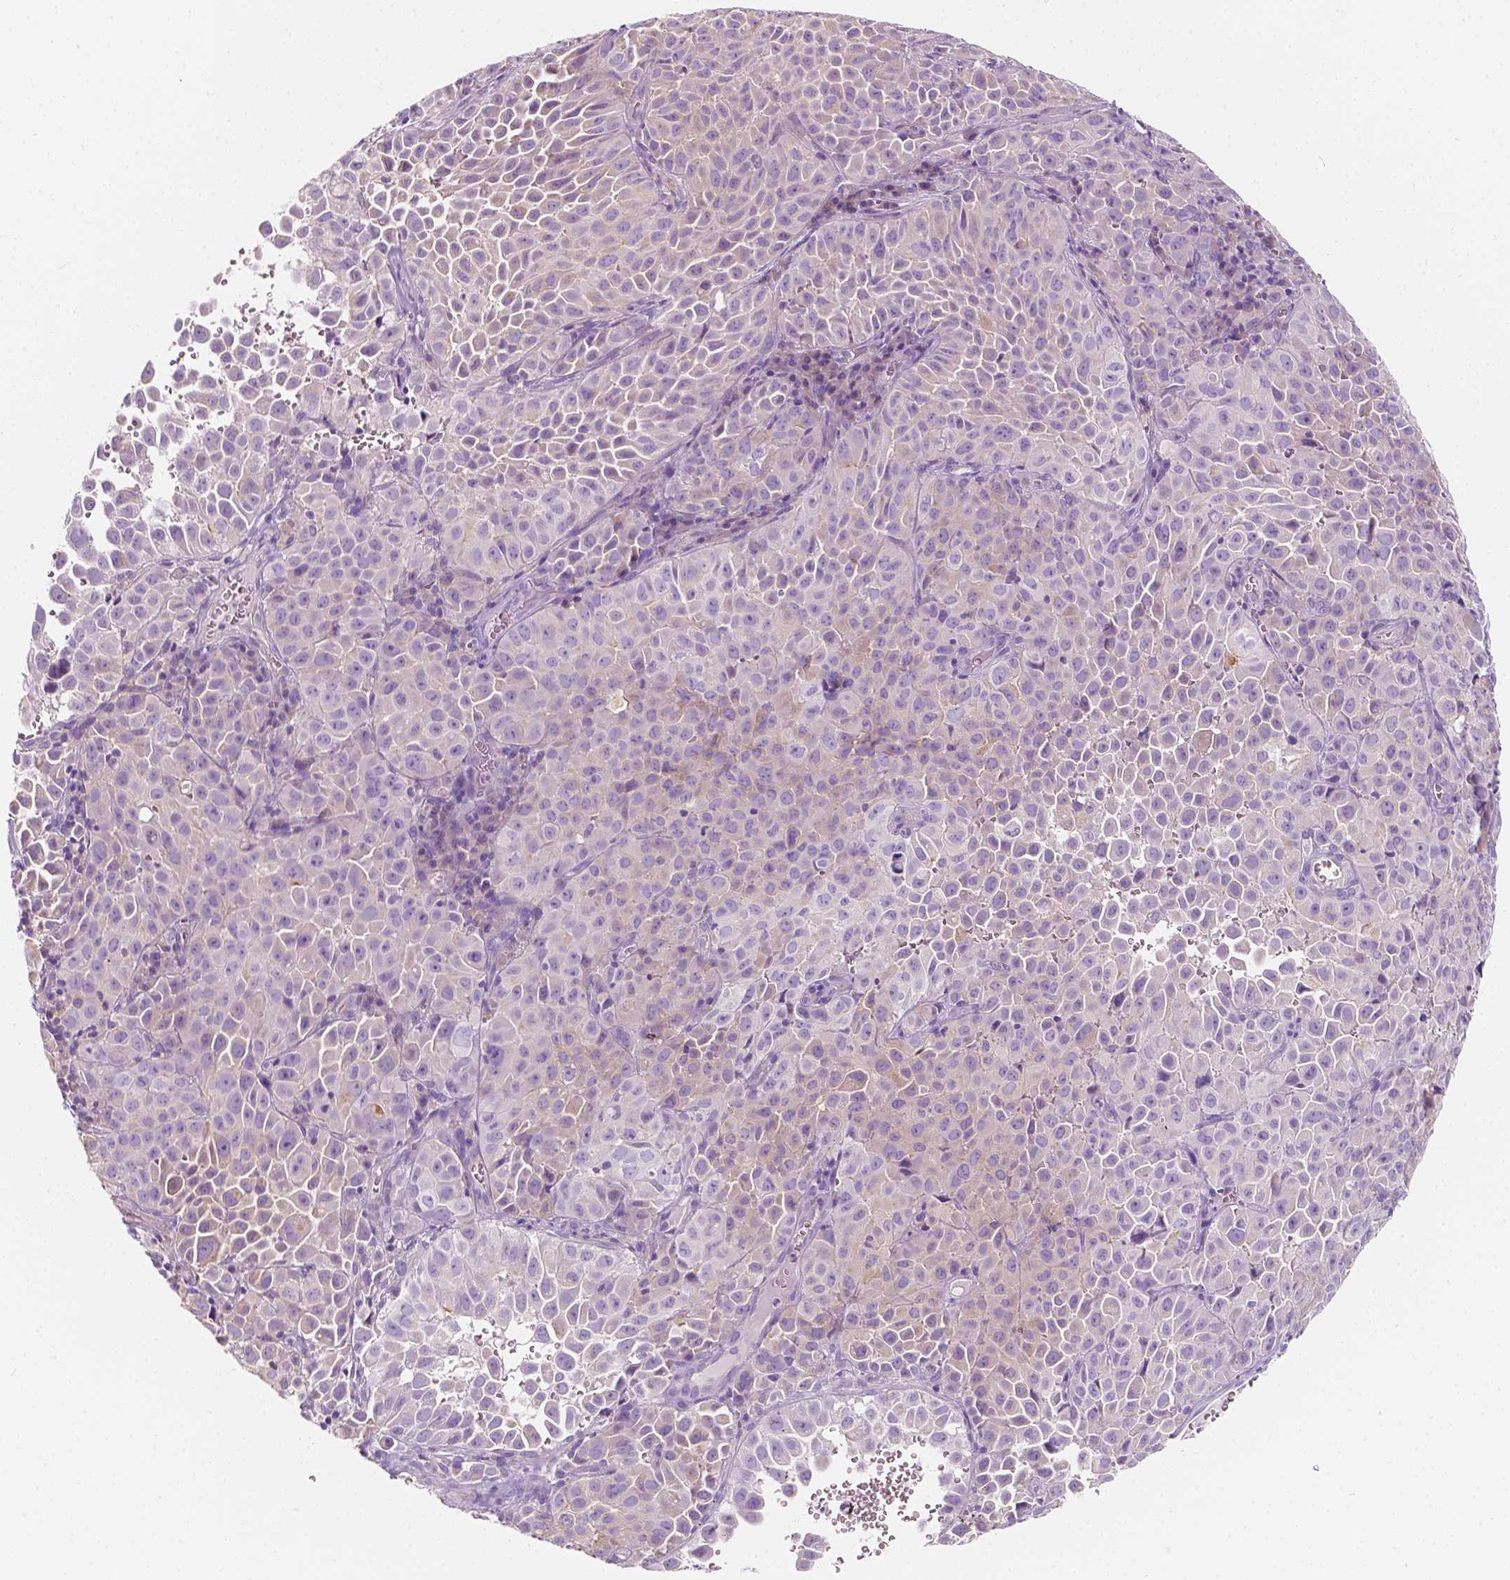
{"staining": {"intensity": "weak", "quantity": "<25%", "location": "cytoplasmic/membranous"}, "tissue": "cervical cancer", "cell_type": "Tumor cells", "image_type": "cancer", "snomed": [{"axis": "morphology", "description": "Squamous cell carcinoma, NOS"}, {"axis": "topography", "description": "Cervix"}], "caption": "This is an immunohistochemistry histopathology image of cervical cancer. There is no expression in tumor cells.", "gene": "SIRT2", "patient": {"sex": "female", "age": 55}}